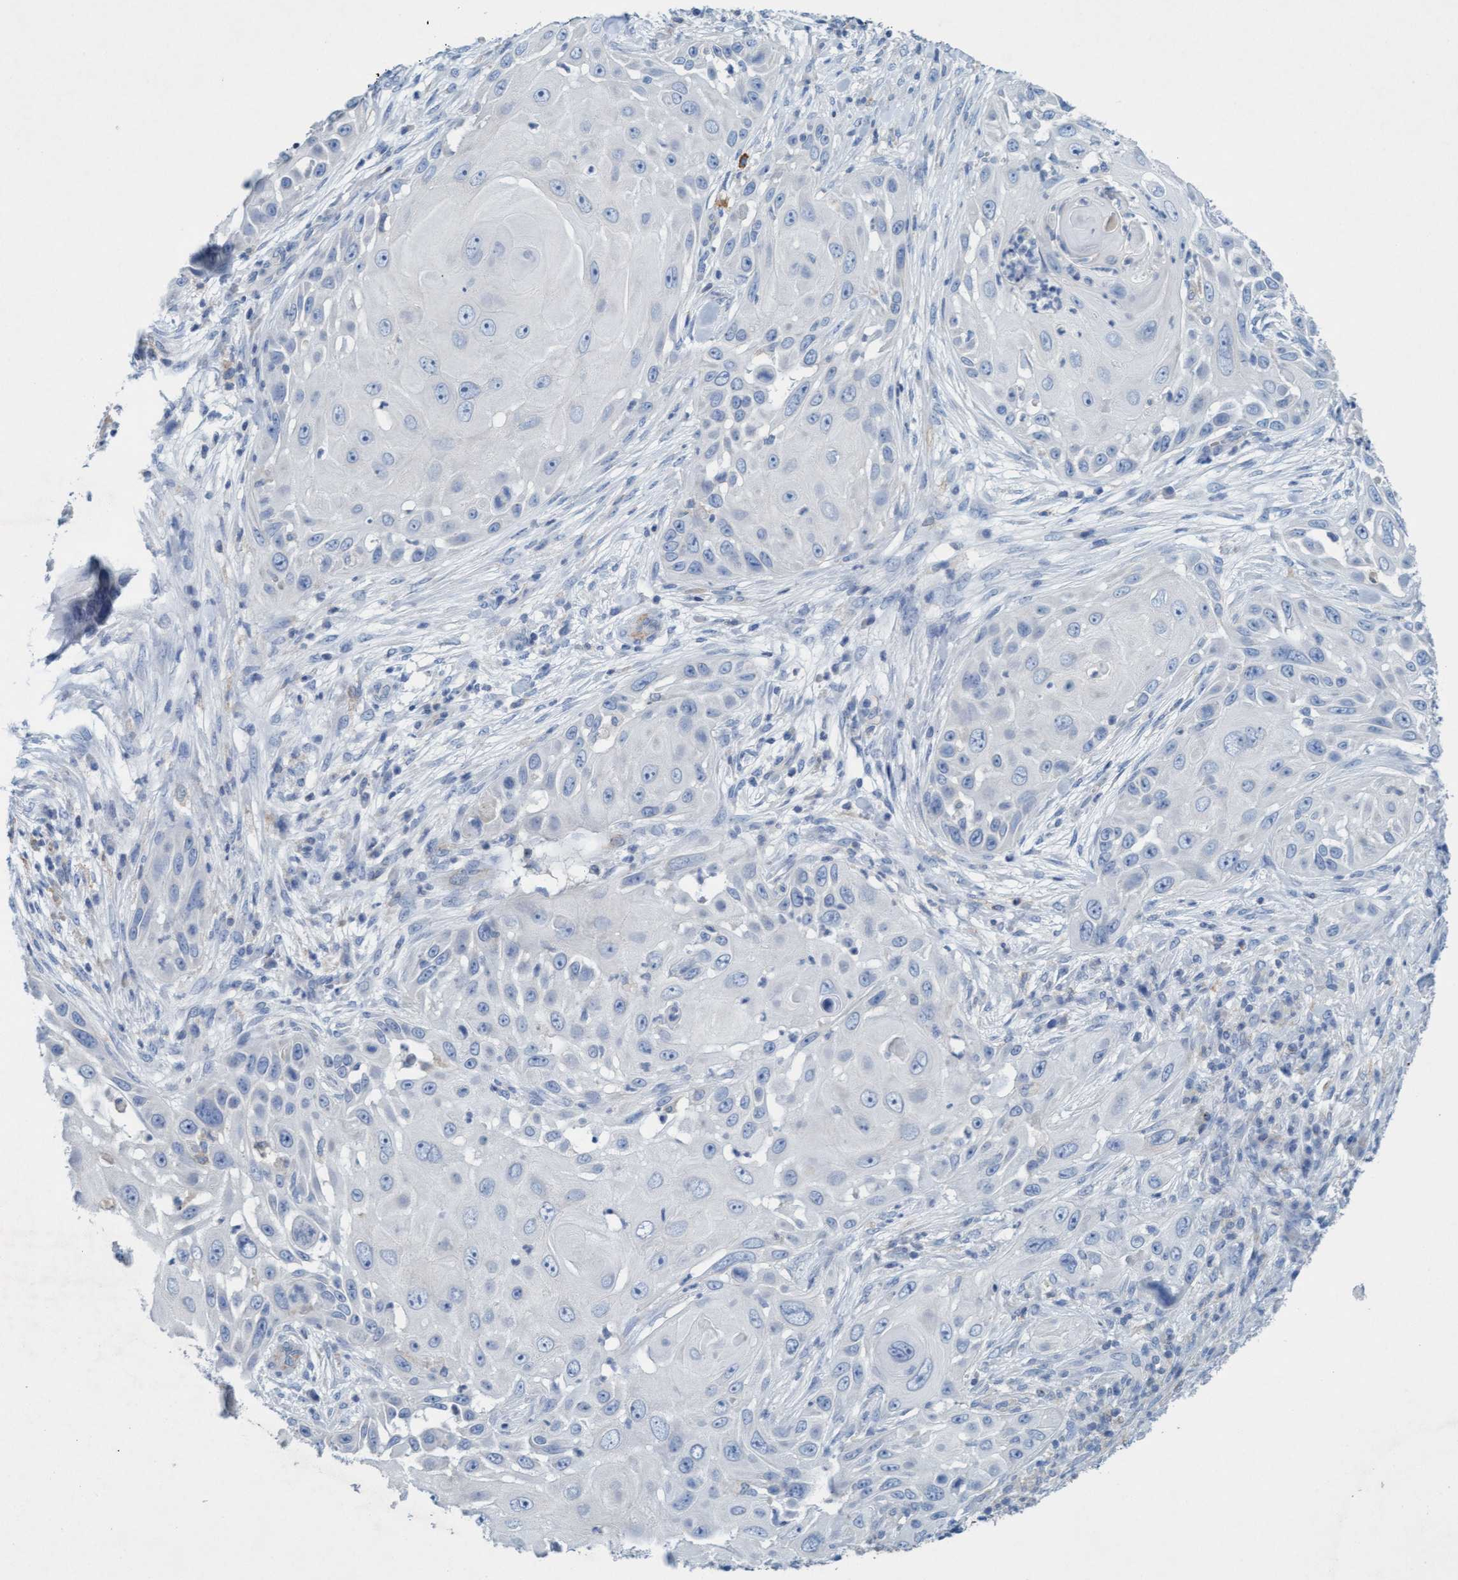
{"staining": {"intensity": "negative", "quantity": "none", "location": "none"}, "tissue": "skin cancer", "cell_type": "Tumor cells", "image_type": "cancer", "snomed": [{"axis": "morphology", "description": "Squamous cell carcinoma, NOS"}, {"axis": "topography", "description": "Skin"}], "caption": "DAB immunohistochemical staining of human skin squamous cell carcinoma demonstrates no significant staining in tumor cells.", "gene": "SIGIRR", "patient": {"sex": "female", "age": 44}}